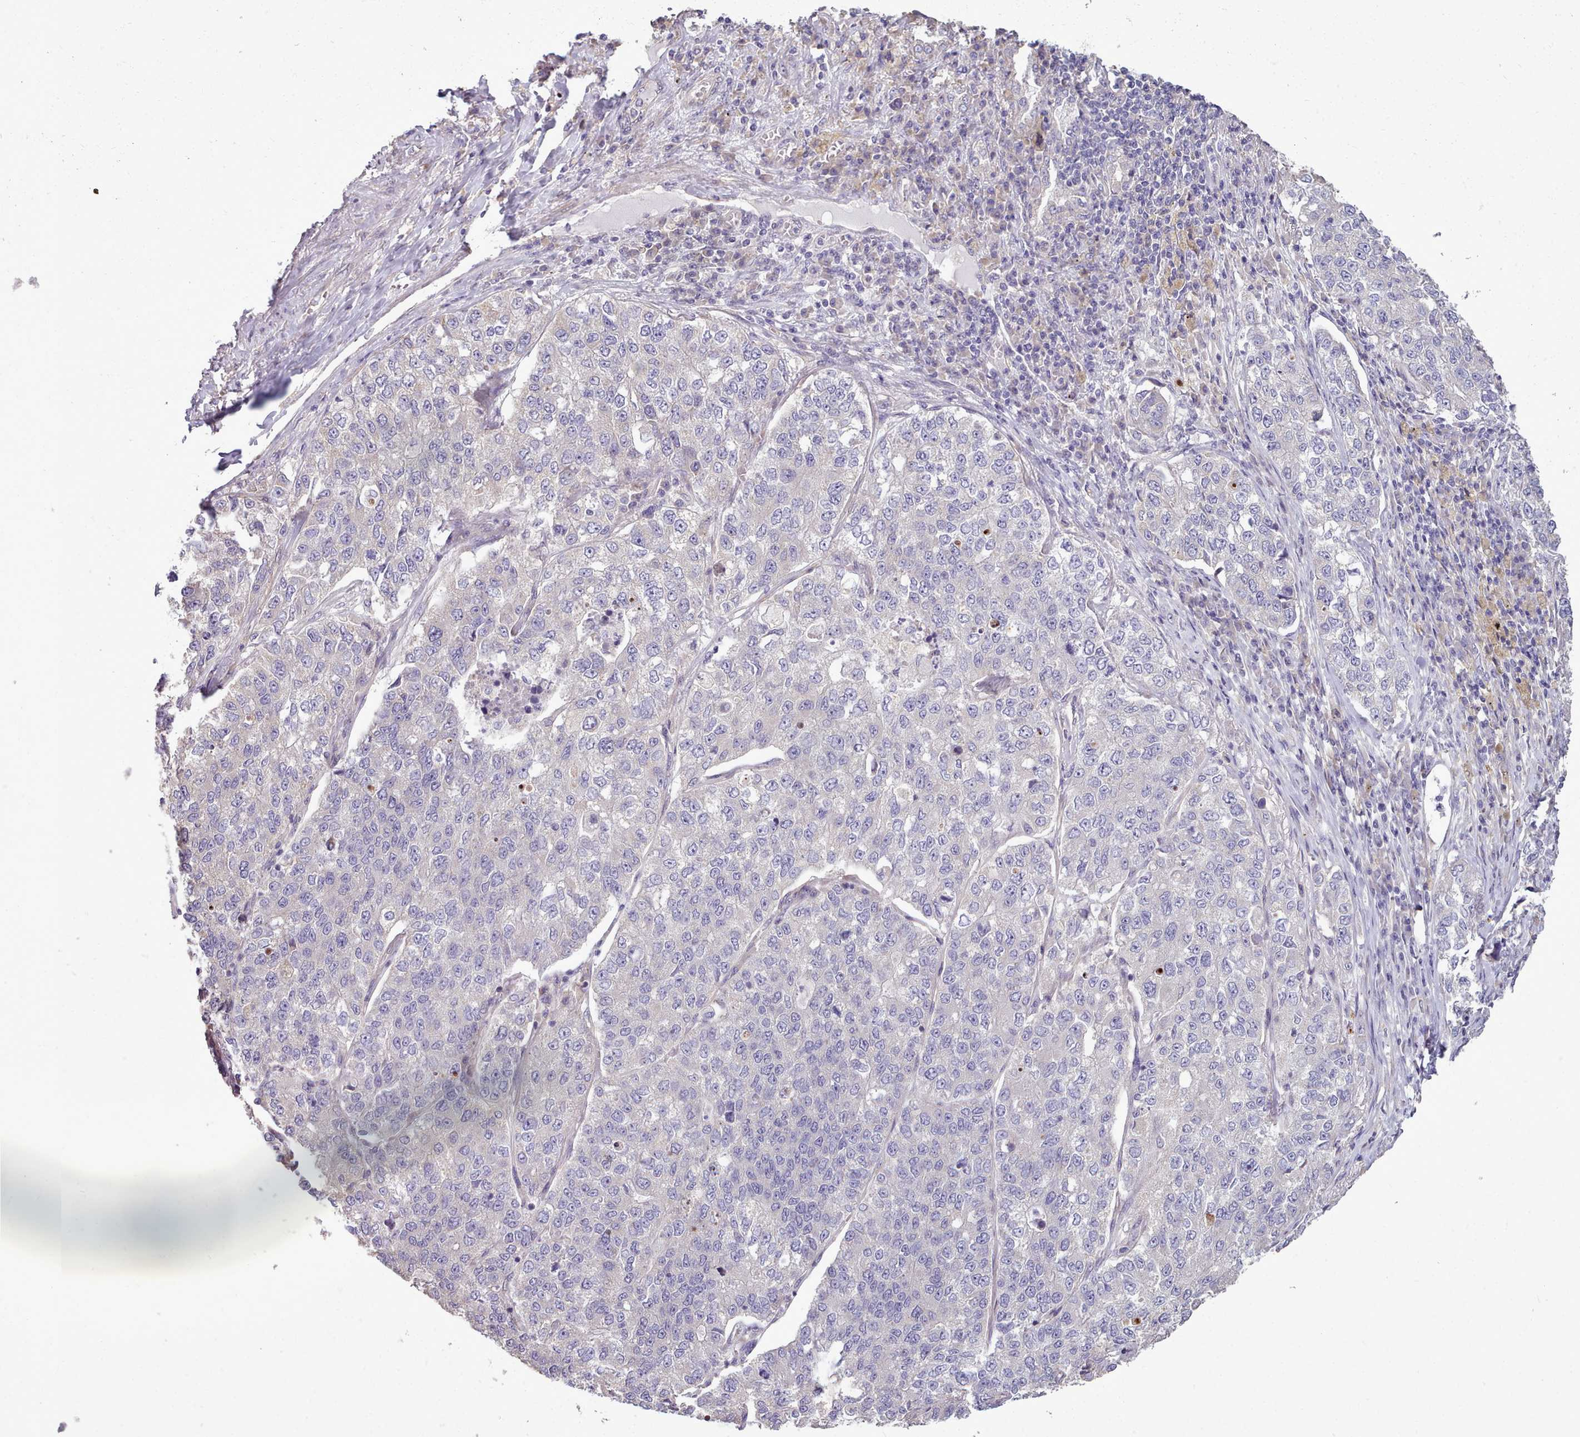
{"staining": {"intensity": "negative", "quantity": "none", "location": "none"}, "tissue": "lung cancer", "cell_type": "Tumor cells", "image_type": "cancer", "snomed": [{"axis": "morphology", "description": "Adenocarcinoma, NOS"}, {"axis": "topography", "description": "Lung"}], "caption": "The image exhibits no staining of tumor cells in lung adenocarcinoma. (DAB (3,3'-diaminobenzidine) immunohistochemistry (IHC), high magnification).", "gene": "DPF1", "patient": {"sex": "male", "age": 49}}